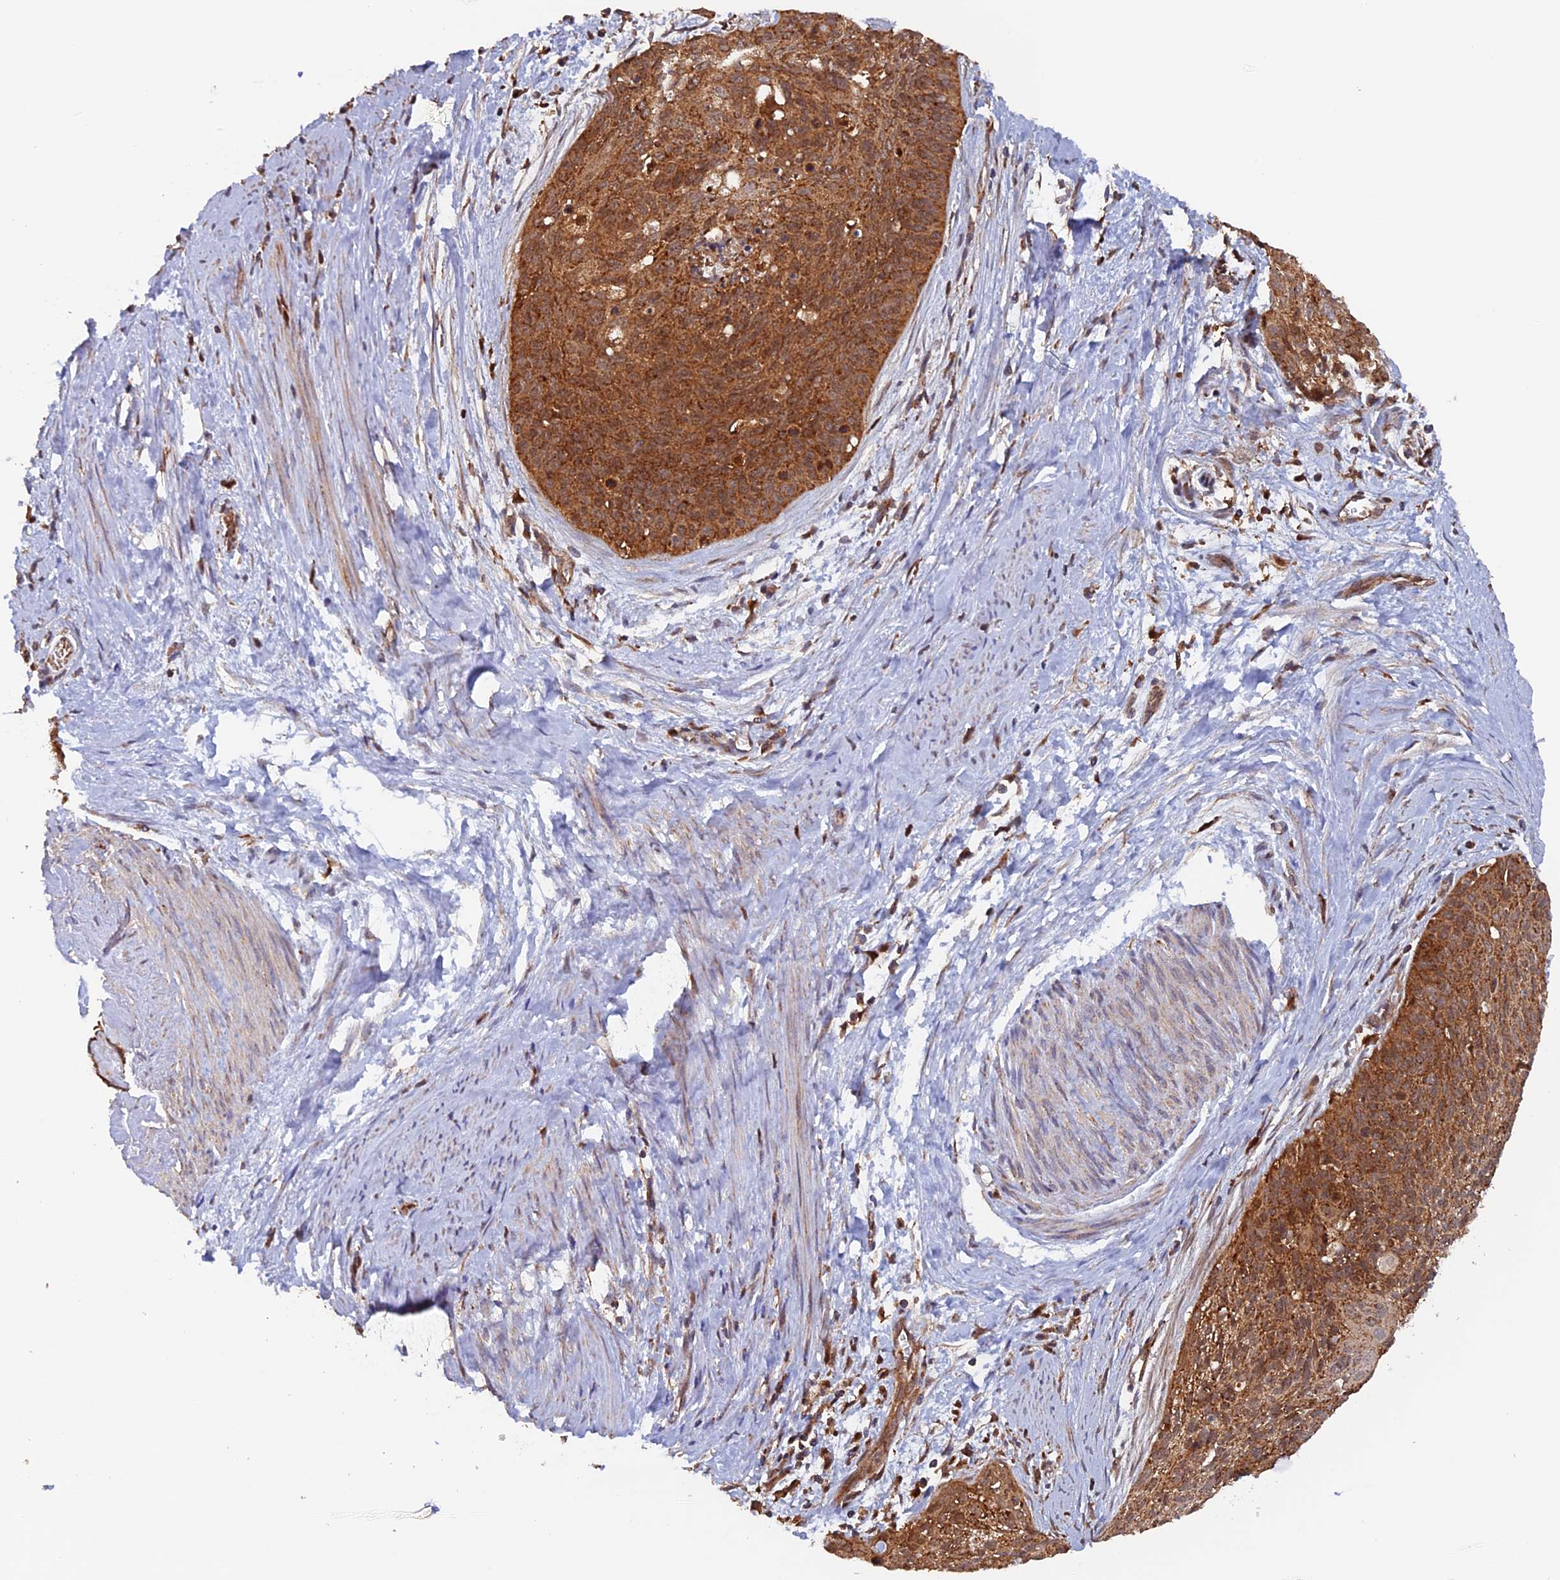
{"staining": {"intensity": "strong", "quantity": ">75%", "location": "cytoplasmic/membranous"}, "tissue": "cervical cancer", "cell_type": "Tumor cells", "image_type": "cancer", "snomed": [{"axis": "morphology", "description": "Squamous cell carcinoma, NOS"}, {"axis": "topography", "description": "Cervix"}], "caption": "Strong cytoplasmic/membranous protein staining is present in approximately >75% of tumor cells in cervical cancer (squamous cell carcinoma). (DAB (3,3'-diaminobenzidine) IHC with brightfield microscopy, high magnification).", "gene": "DTYMK", "patient": {"sex": "female", "age": 55}}